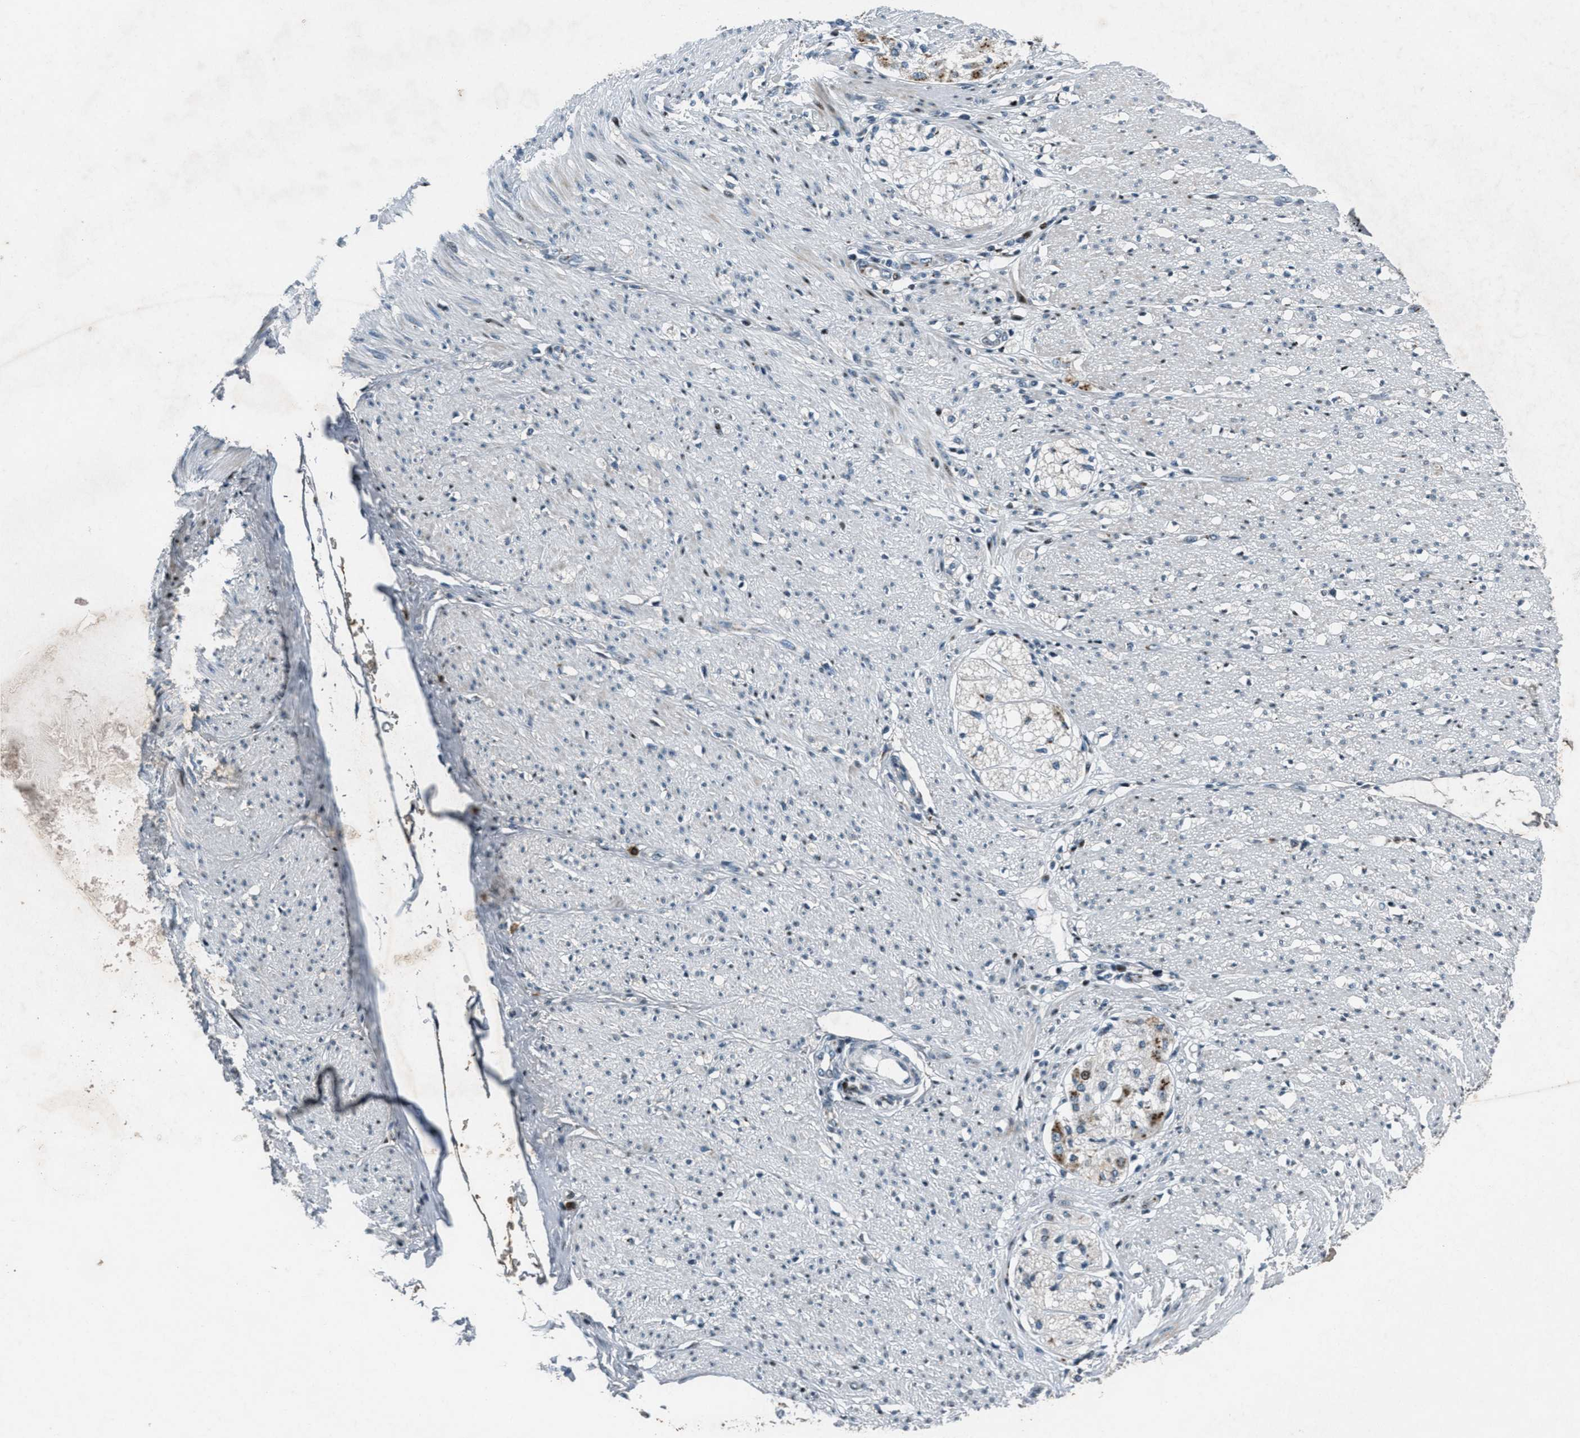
{"staining": {"intensity": "negative", "quantity": "none", "location": "none"}, "tissue": "adipose tissue", "cell_type": "Adipocytes", "image_type": "normal", "snomed": [{"axis": "morphology", "description": "Normal tissue, NOS"}, {"axis": "morphology", "description": "Adenocarcinoma, NOS"}, {"axis": "topography", "description": "Colon"}, {"axis": "topography", "description": "Peripheral nerve tissue"}], "caption": "Adipose tissue stained for a protein using IHC shows no staining adipocytes.", "gene": "GPC6", "patient": {"sex": "male", "age": 14}}